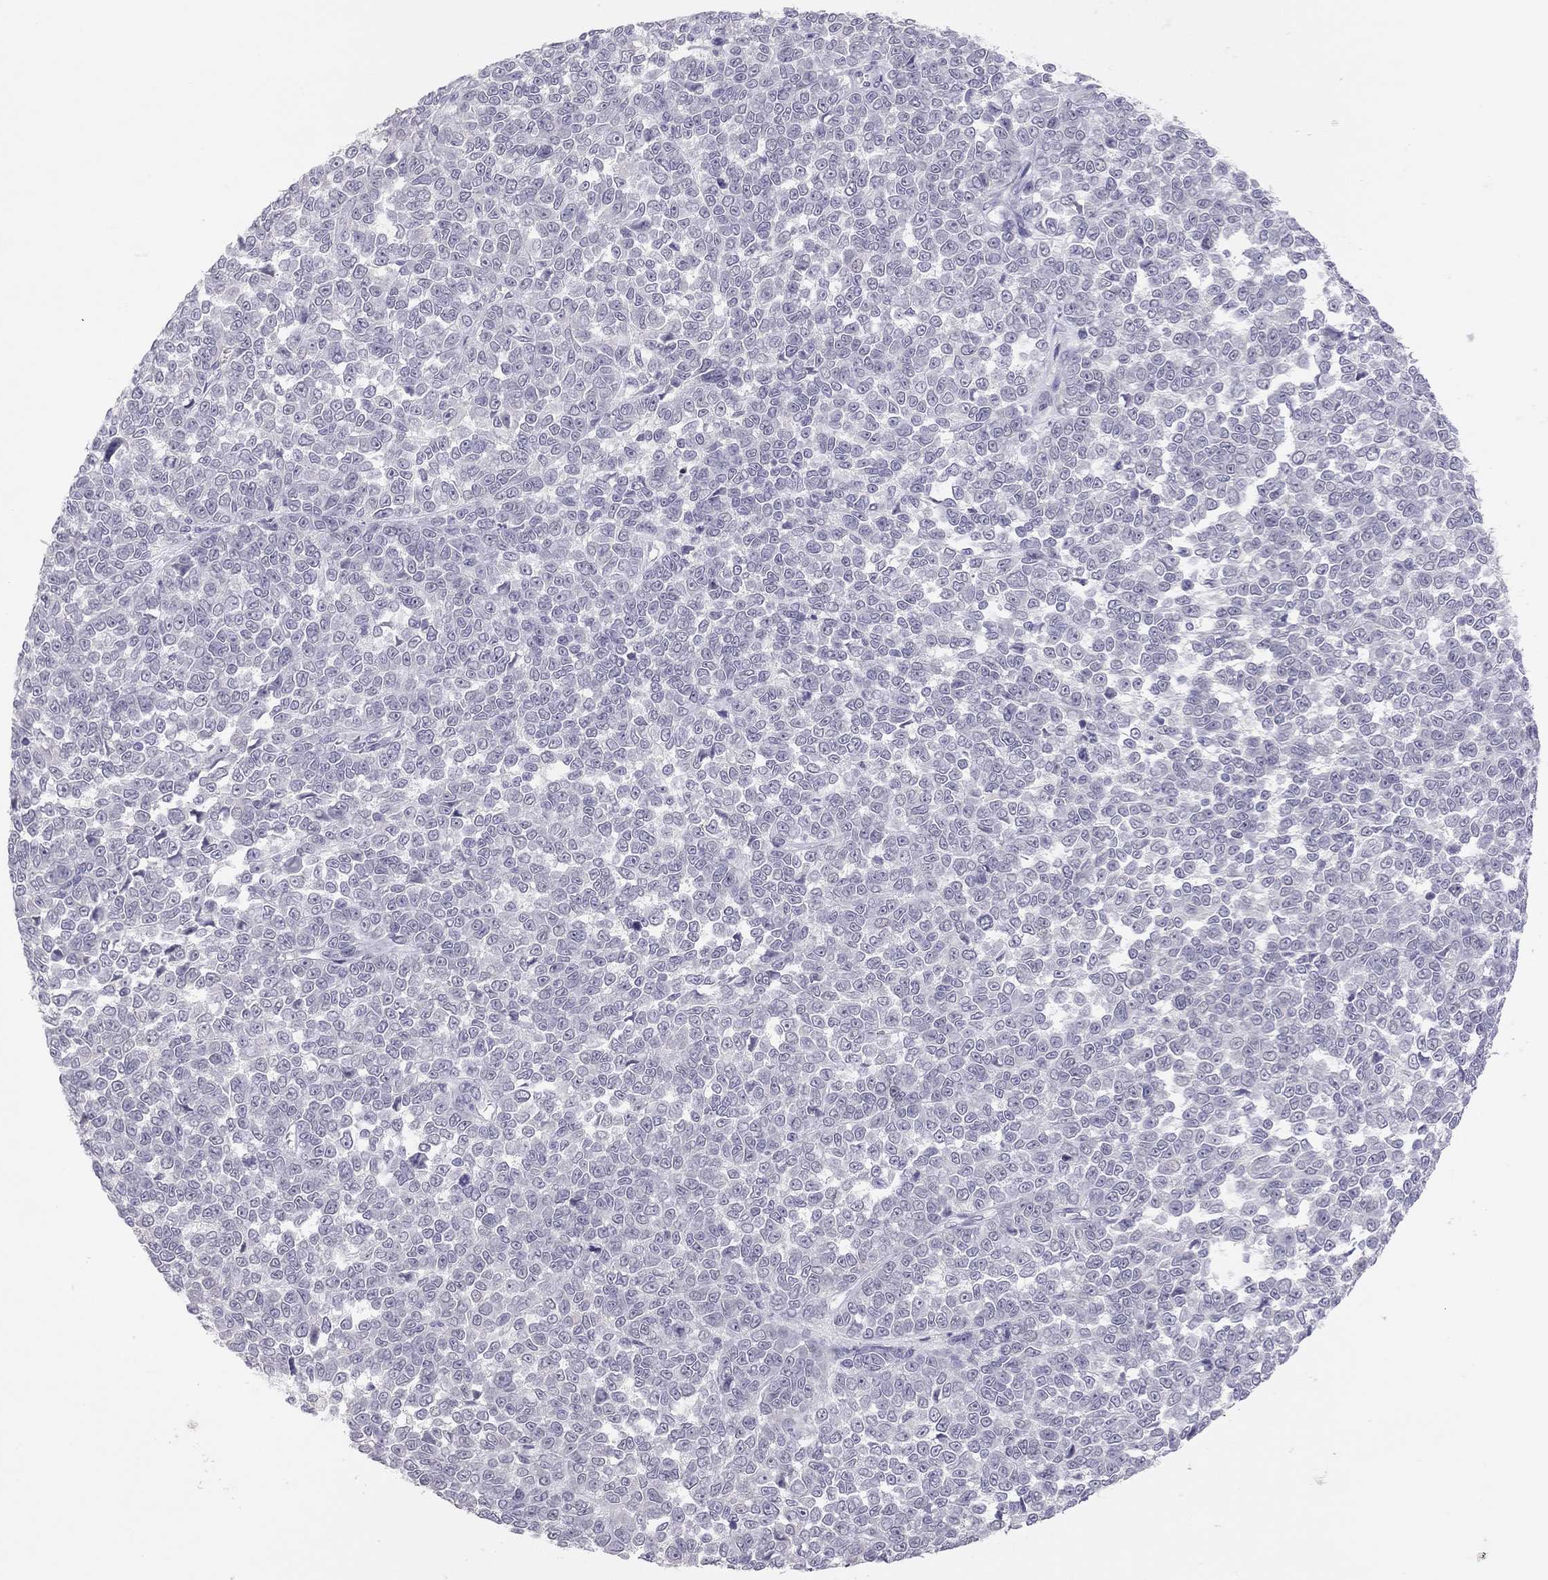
{"staining": {"intensity": "negative", "quantity": "none", "location": "none"}, "tissue": "melanoma", "cell_type": "Tumor cells", "image_type": "cancer", "snomed": [{"axis": "morphology", "description": "Malignant melanoma, NOS"}, {"axis": "topography", "description": "Skin"}], "caption": "Melanoma stained for a protein using IHC demonstrates no expression tumor cells.", "gene": "ADORA2A", "patient": {"sex": "female", "age": 95}}